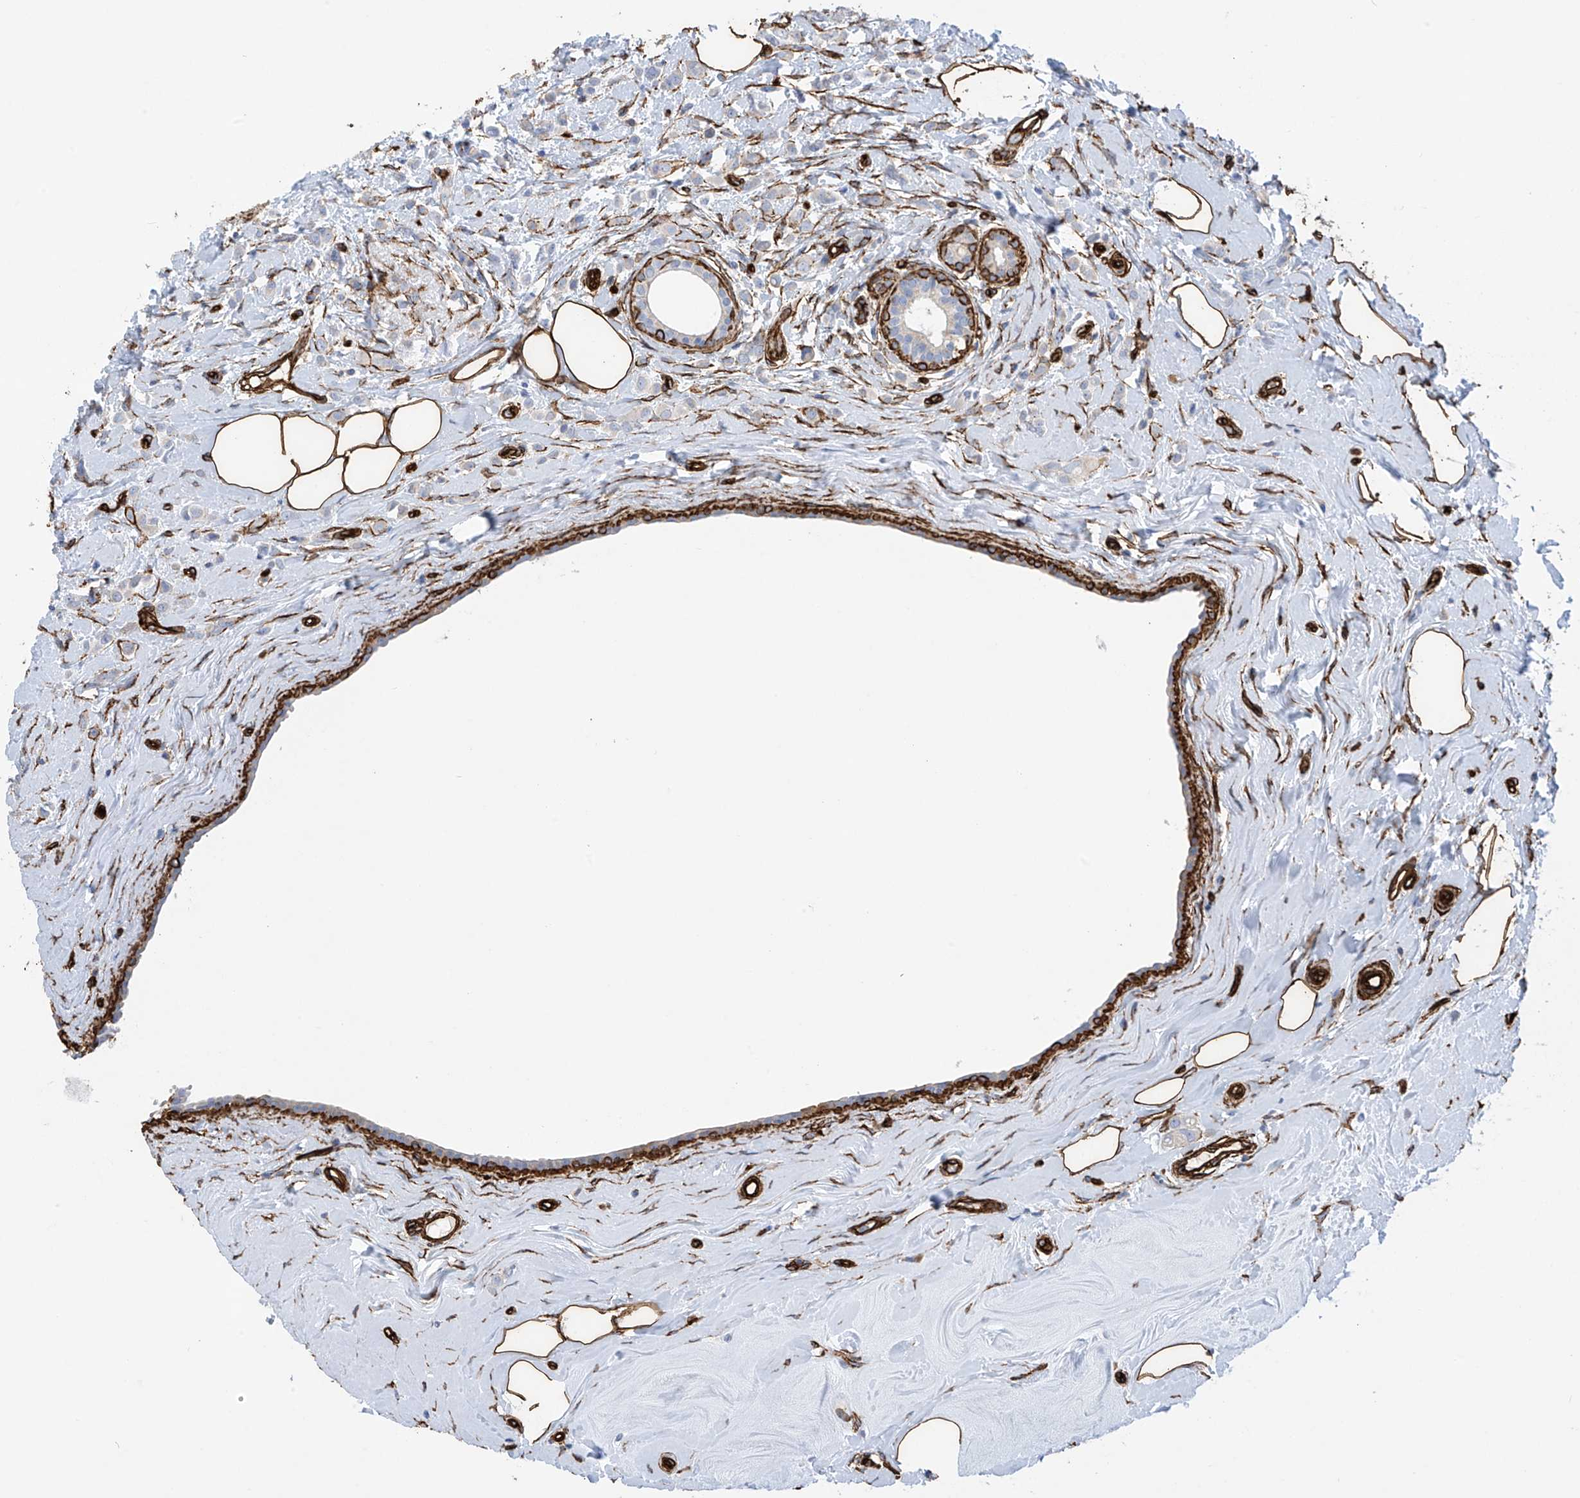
{"staining": {"intensity": "negative", "quantity": "none", "location": "none"}, "tissue": "breast cancer", "cell_type": "Tumor cells", "image_type": "cancer", "snomed": [{"axis": "morphology", "description": "Lobular carcinoma"}, {"axis": "topography", "description": "Breast"}], "caption": "Immunohistochemical staining of breast cancer demonstrates no significant staining in tumor cells.", "gene": "UBTD1", "patient": {"sex": "female", "age": 47}}